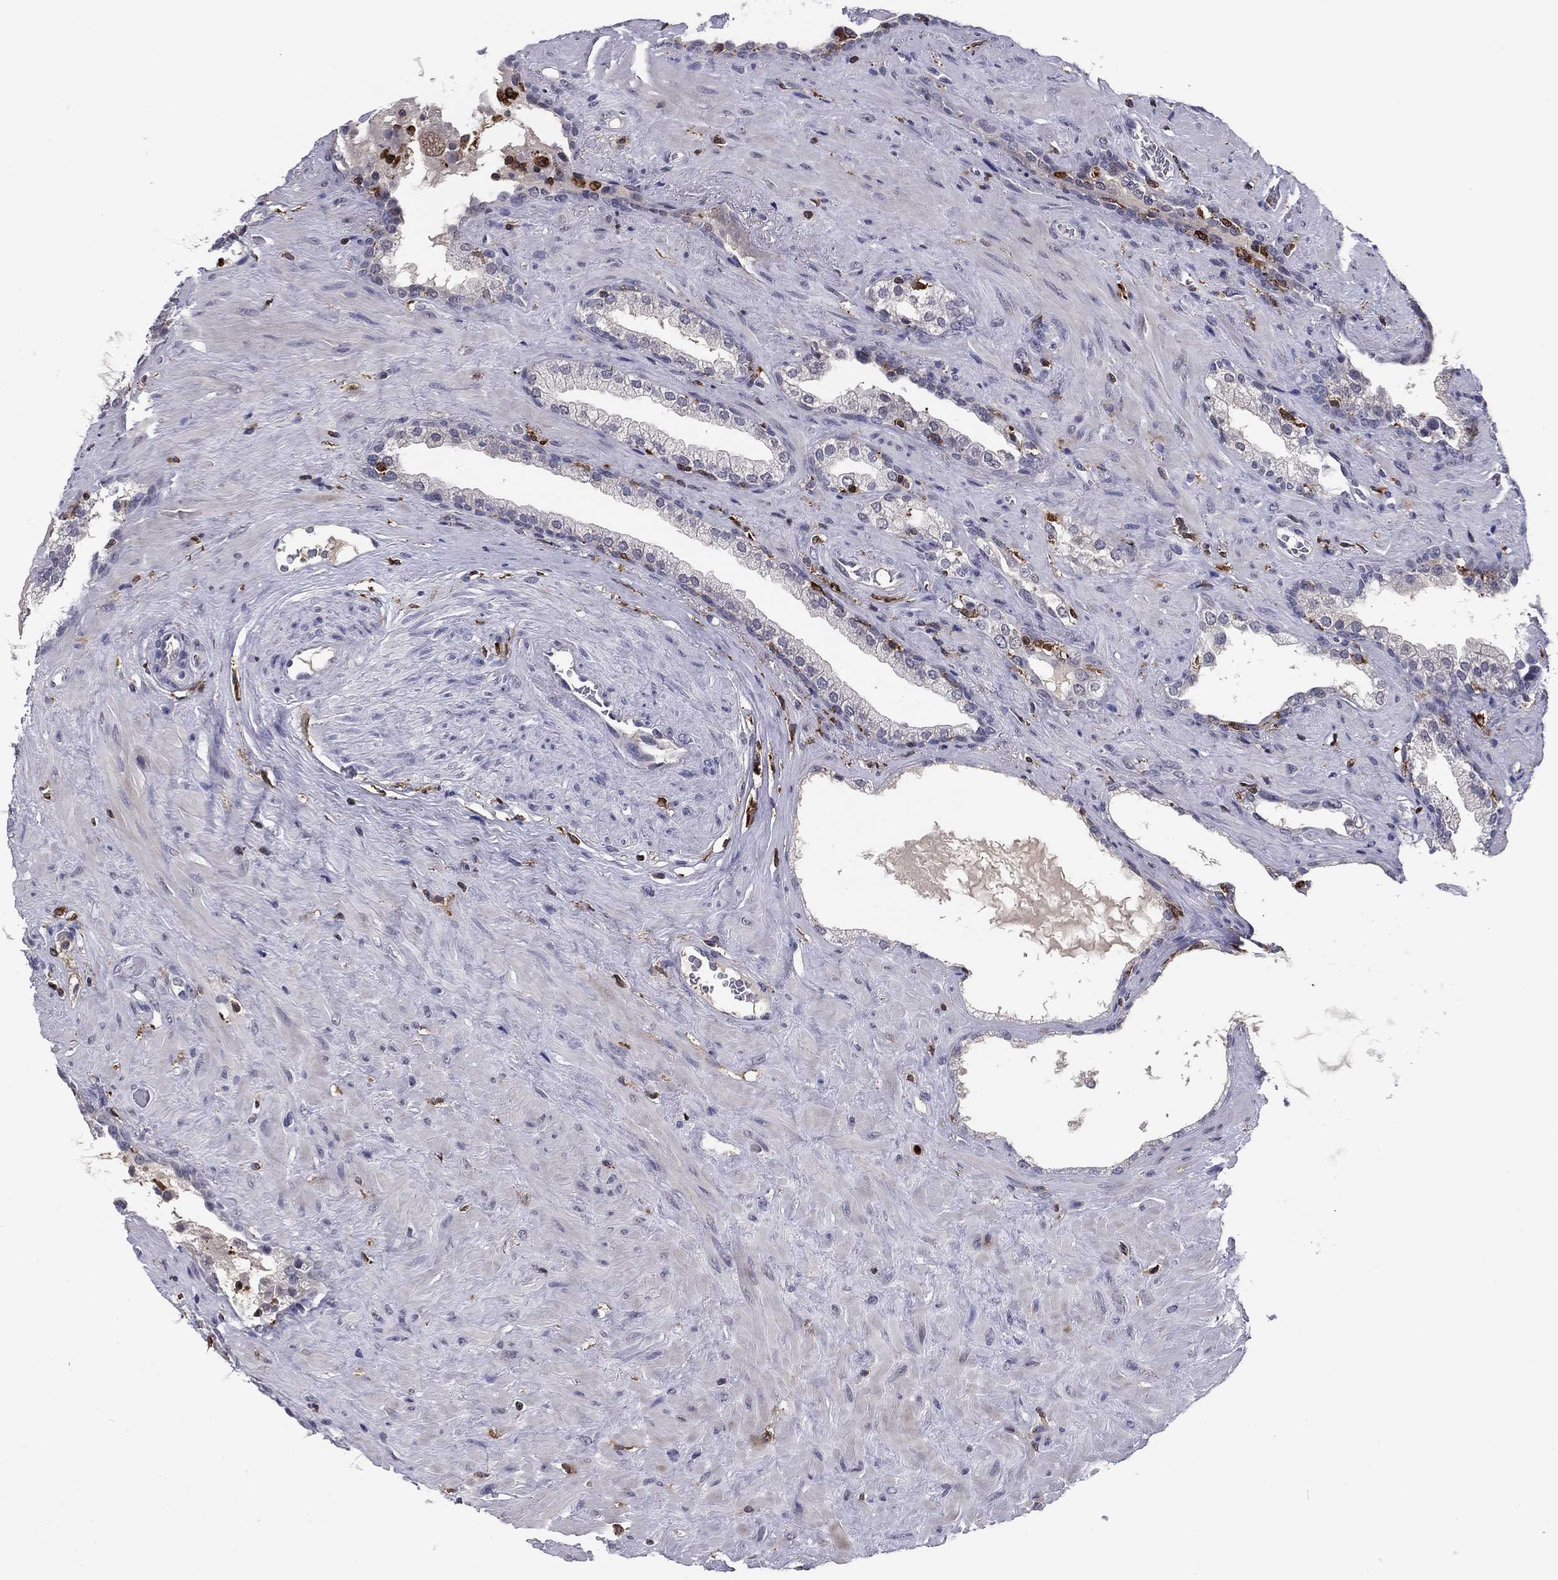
{"staining": {"intensity": "negative", "quantity": "none", "location": "none"}, "tissue": "prostate", "cell_type": "Glandular cells", "image_type": "normal", "snomed": [{"axis": "morphology", "description": "Normal tissue, NOS"}, {"axis": "topography", "description": "Prostate"}], "caption": "Immunohistochemistry of benign prostate displays no expression in glandular cells. (Stains: DAB immunohistochemistry with hematoxylin counter stain, Microscopy: brightfield microscopy at high magnification).", "gene": "PLCB2", "patient": {"sex": "male", "age": 63}}